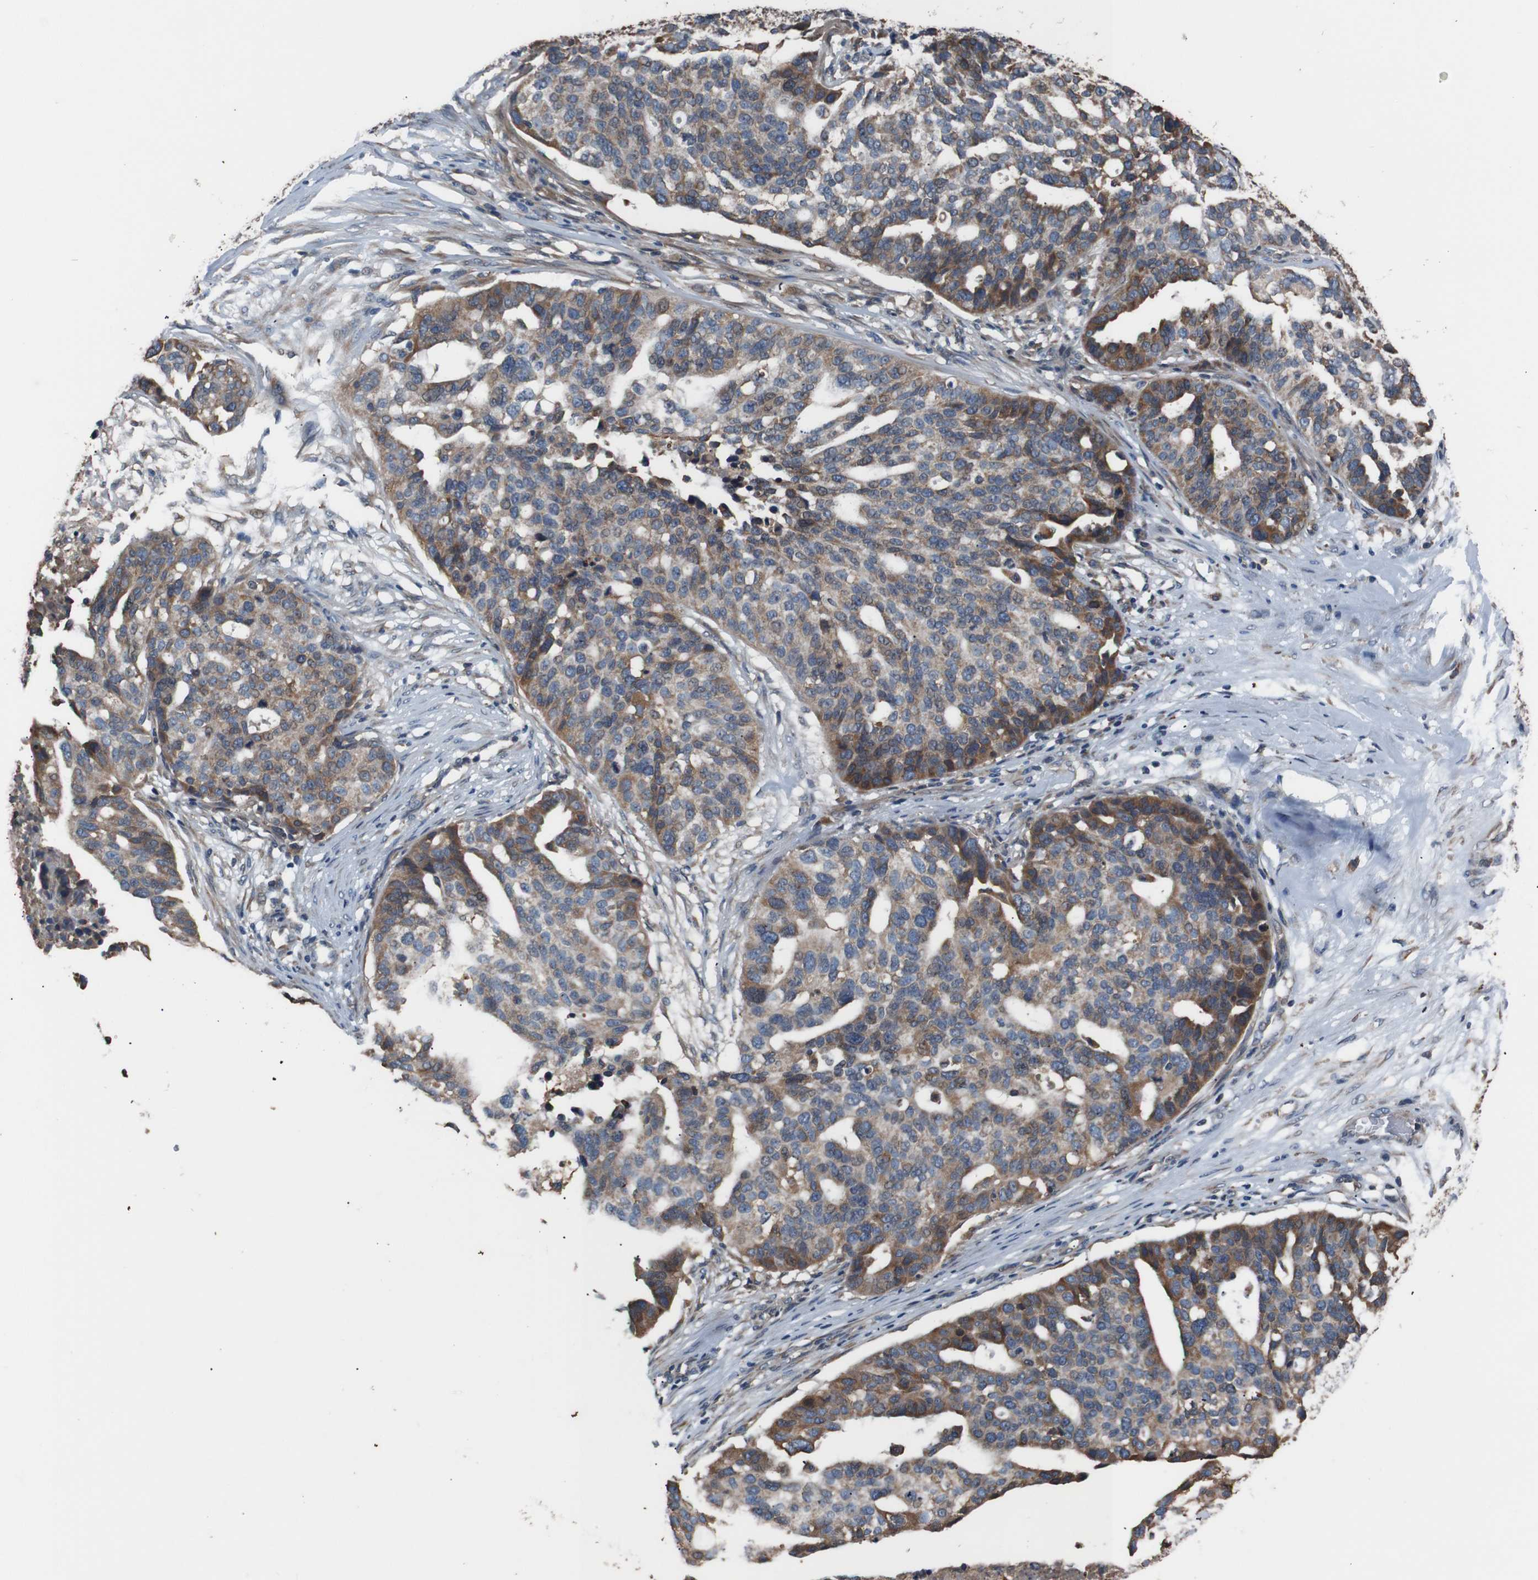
{"staining": {"intensity": "moderate", "quantity": ">75%", "location": "cytoplasmic/membranous"}, "tissue": "ovarian cancer", "cell_type": "Tumor cells", "image_type": "cancer", "snomed": [{"axis": "morphology", "description": "Cystadenocarcinoma, serous, NOS"}, {"axis": "topography", "description": "Ovary"}], "caption": "Protein analysis of ovarian serous cystadenocarcinoma tissue demonstrates moderate cytoplasmic/membranous staining in about >75% of tumor cells. Using DAB (brown) and hematoxylin (blue) stains, captured at high magnification using brightfield microscopy.", "gene": "SIGMAR1", "patient": {"sex": "female", "age": 59}}